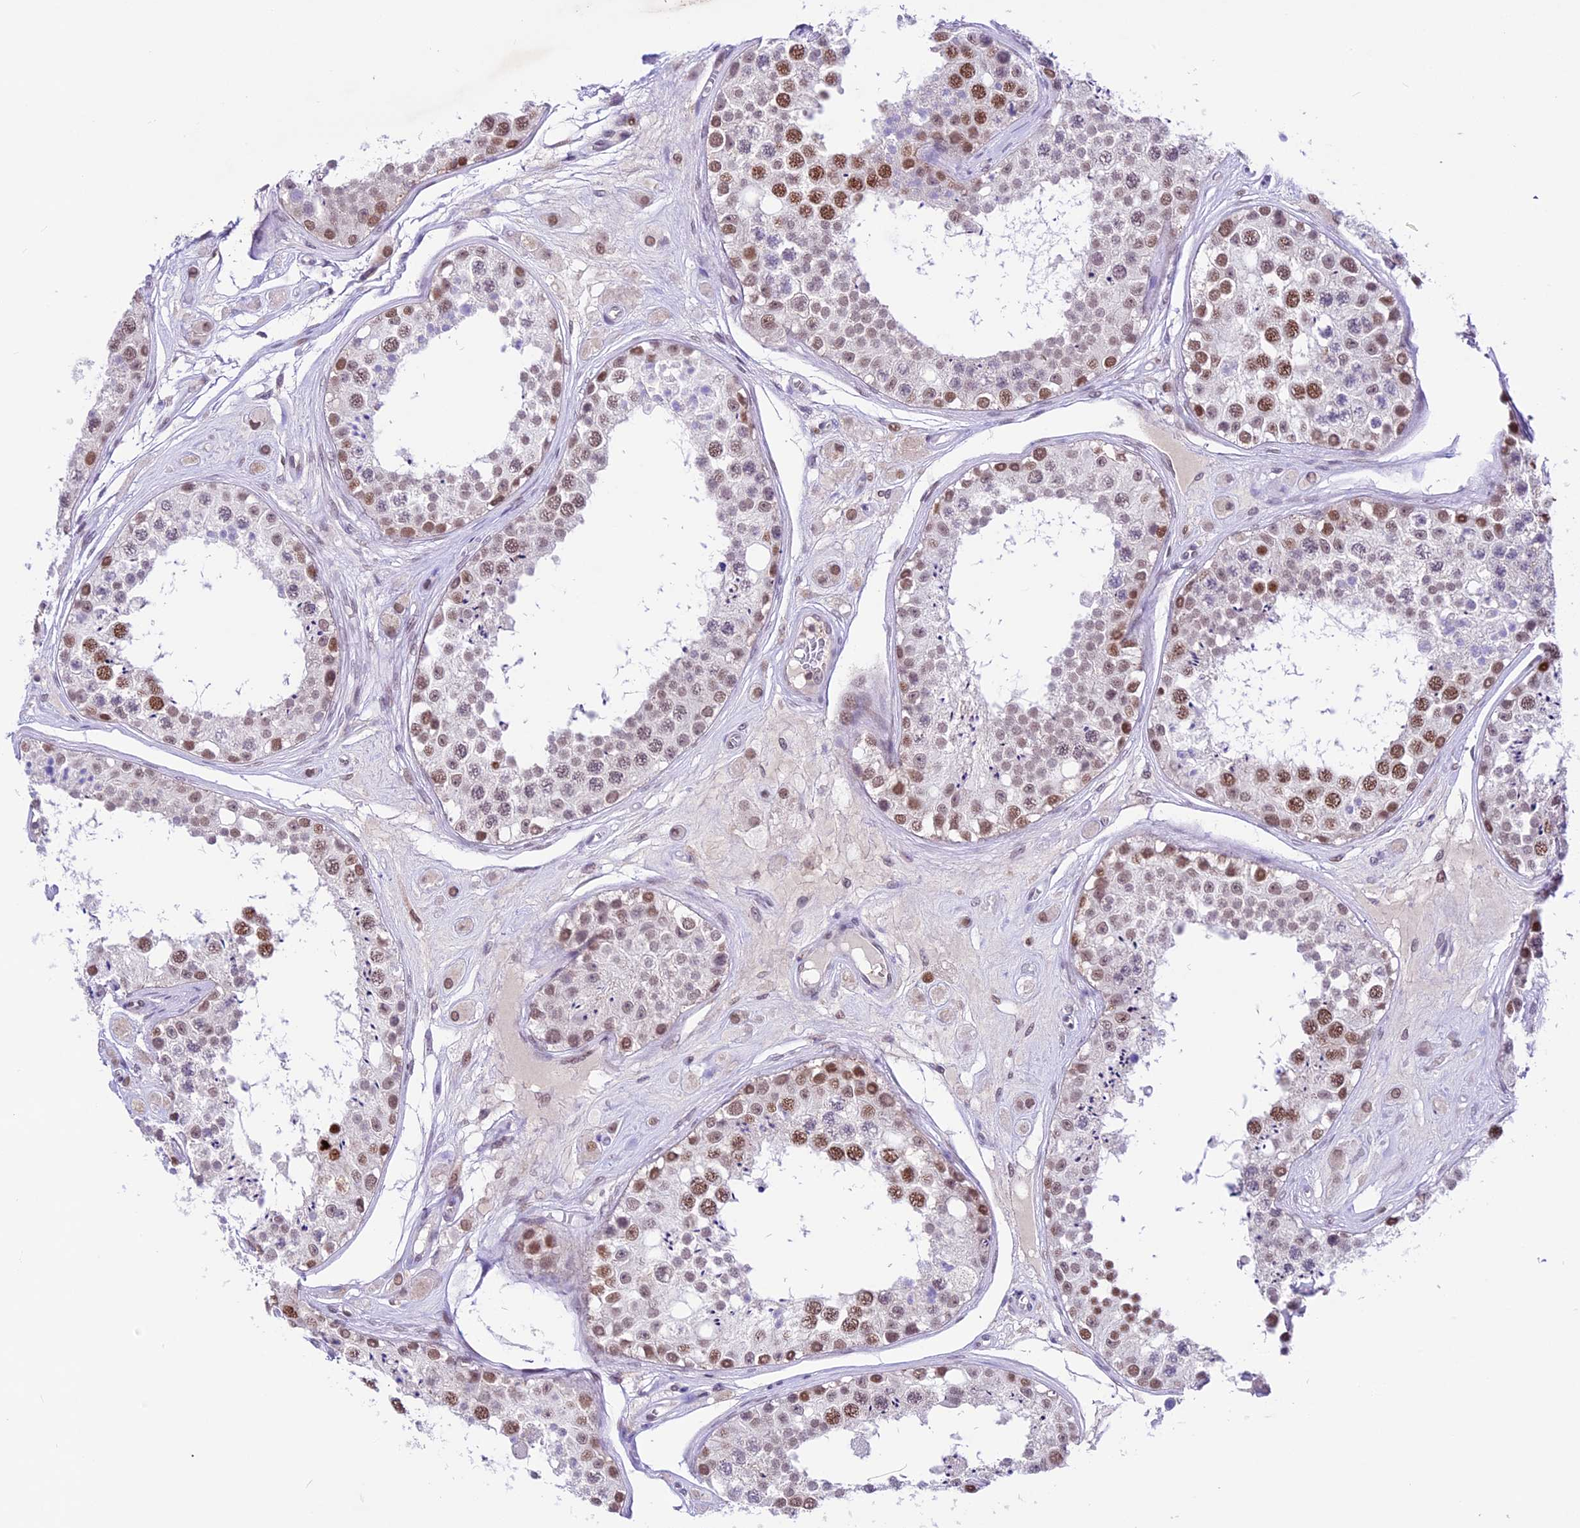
{"staining": {"intensity": "strong", "quantity": "25%-75%", "location": "nuclear"}, "tissue": "testis", "cell_type": "Cells in seminiferous ducts", "image_type": "normal", "snomed": [{"axis": "morphology", "description": "Normal tissue, NOS"}, {"axis": "topography", "description": "Testis"}], "caption": "IHC (DAB (3,3'-diaminobenzidine)) staining of normal human testis exhibits strong nuclear protein expression in about 25%-75% of cells in seminiferous ducts. (DAB (3,3'-diaminobenzidine) IHC, brown staining for protein, blue staining for nuclei).", "gene": "SHKBP1", "patient": {"sex": "male", "age": 25}}